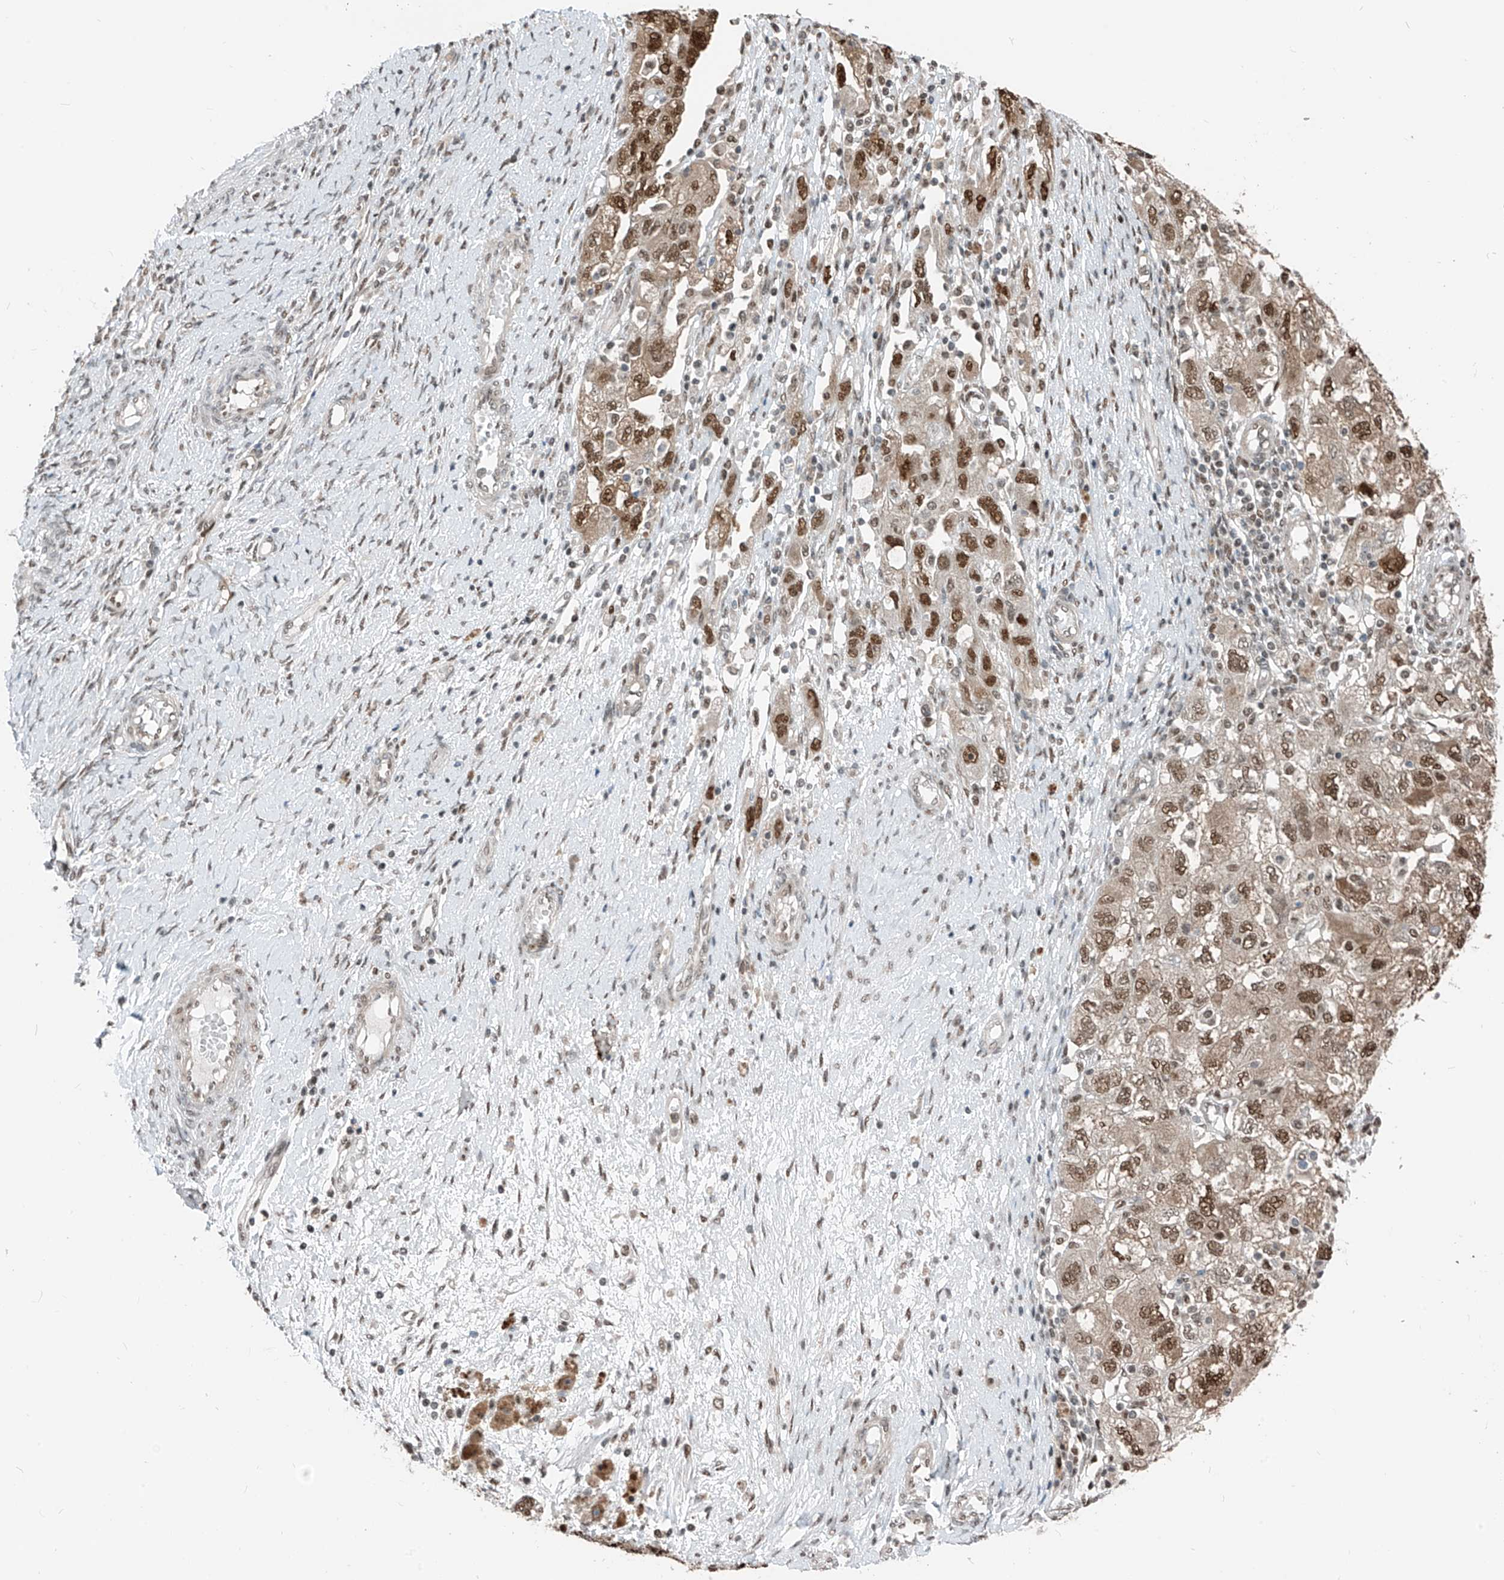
{"staining": {"intensity": "moderate", "quantity": ">75%", "location": "nuclear"}, "tissue": "ovarian cancer", "cell_type": "Tumor cells", "image_type": "cancer", "snomed": [{"axis": "morphology", "description": "Carcinoma, NOS"}, {"axis": "morphology", "description": "Cystadenocarcinoma, serous, NOS"}, {"axis": "topography", "description": "Ovary"}], "caption": "Ovarian carcinoma stained with immunohistochemistry (IHC) displays moderate nuclear positivity in about >75% of tumor cells. The protein of interest is stained brown, and the nuclei are stained in blue (DAB IHC with brightfield microscopy, high magnification).", "gene": "RBP7", "patient": {"sex": "female", "age": 69}}